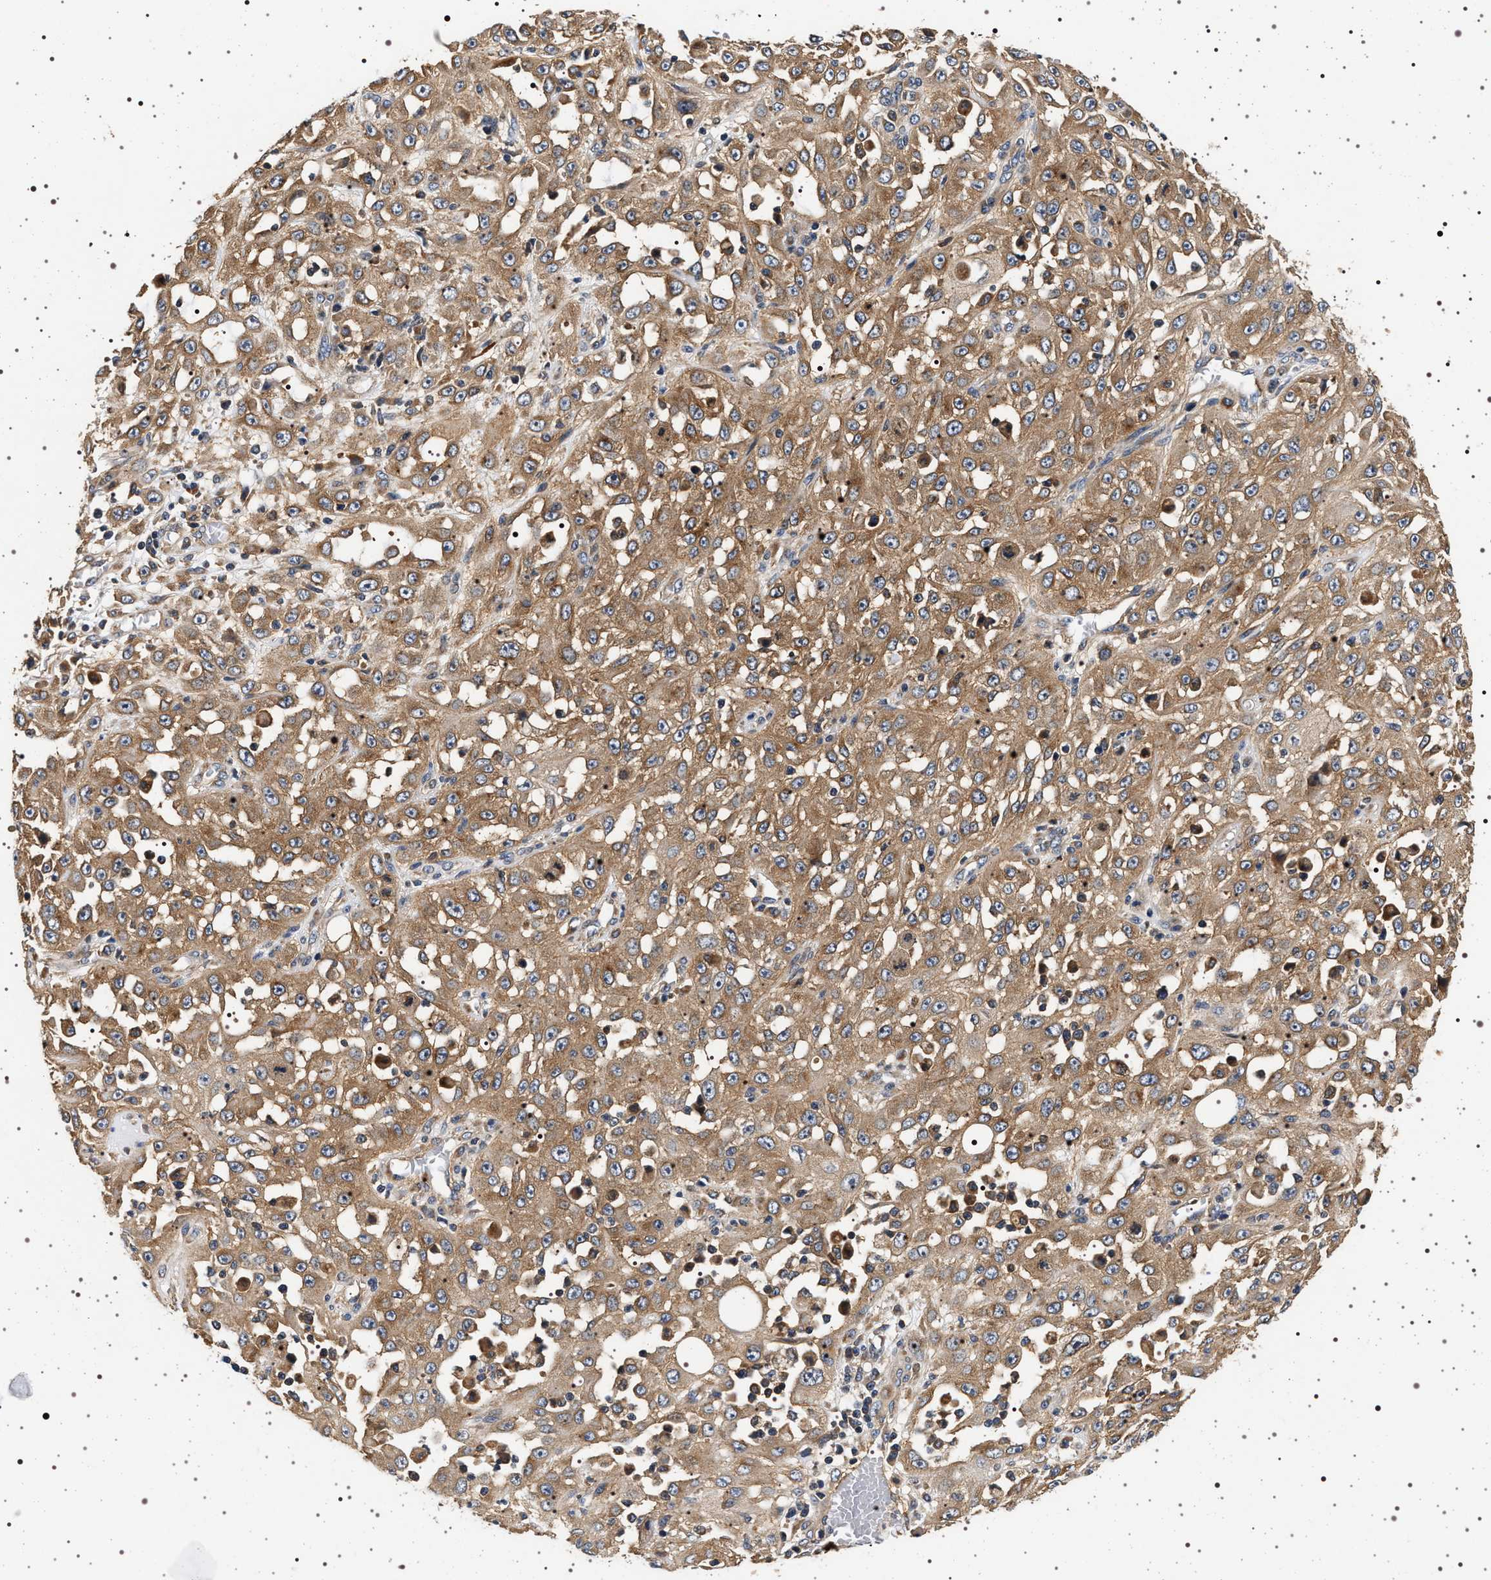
{"staining": {"intensity": "moderate", "quantity": ">75%", "location": "cytoplasmic/membranous"}, "tissue": "skin cancer", "cell_type": "Tumor cells", "image_type": "cancer", "snomed": [{"axis": "morphology", "description": "Squamous cell carcinoma, NOS"}, {"axis": "morphology", "description": "Squamous cell carcinoma, metastatic, NOS"}, {"axis": "topography", "description": "Skin"}, {"axis": "topography", "description": "Lymph node"}], "caption": "Protein staining shows moderate cytoplasmic/membranous expression in approximately >75% of tumor cells in skin squamous cell carcinoma.", "gene": "DCBLD2", "patient": {"sex": "male", "age": 75}}